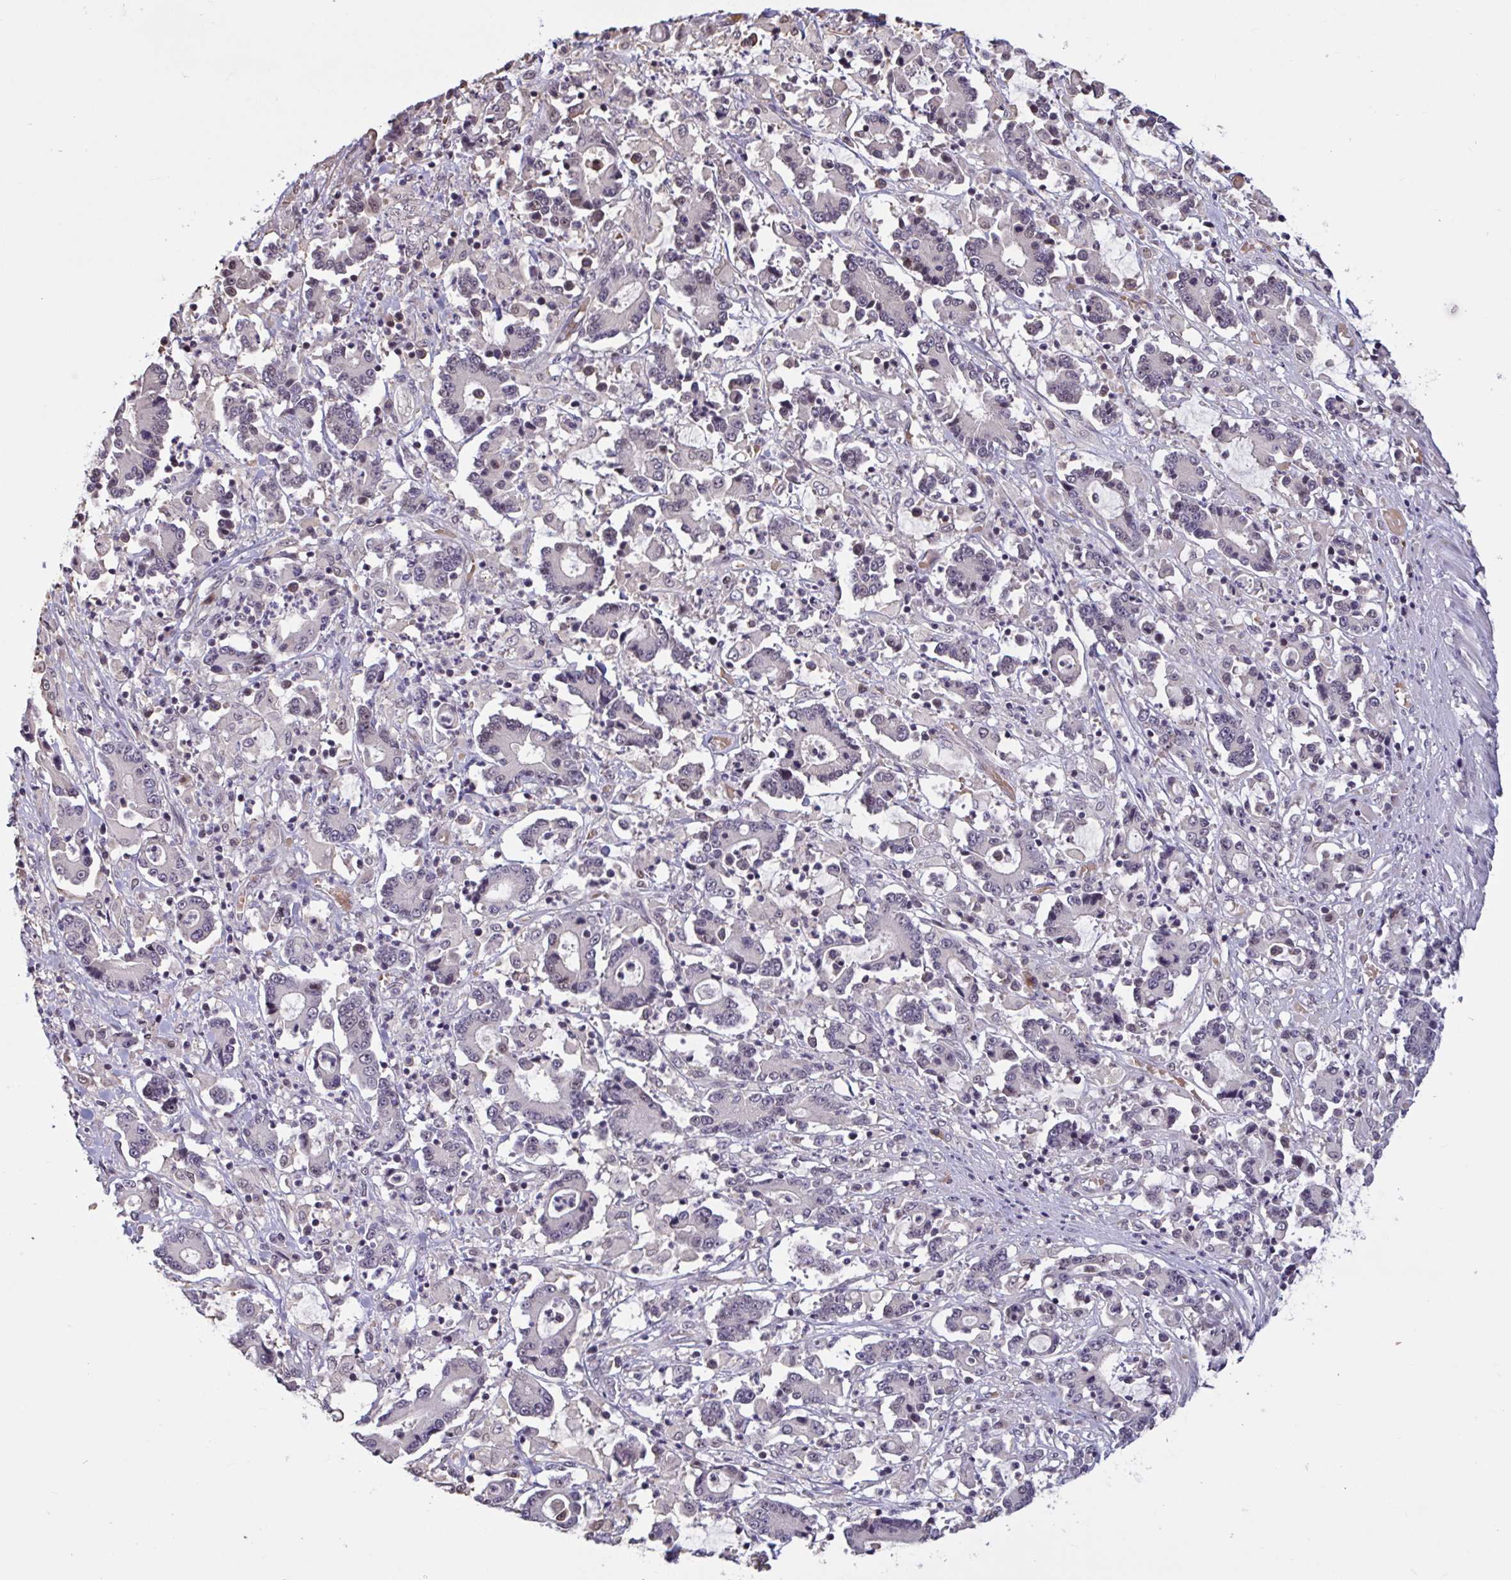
{"staining": {"intensity": "negative", "quantity": "none", "location": "none"}, "tissue": "stomach cancer", "cell_type": "Tumor cells", "image_type": "cancer", "snomed": [{"axis": "morphology", "description": "Adenocarcinoma, NOS"}, {"axis": "topography", "description": "Stomach, upper"}], "caption": "This is a micrograph of immunohistochemistry (IHC) staining of adenocarcinoma (stomach), which shows no staining in tumor cells.", "gene": "ZNF414", "patient": {"sex": "male", "age": 68}}